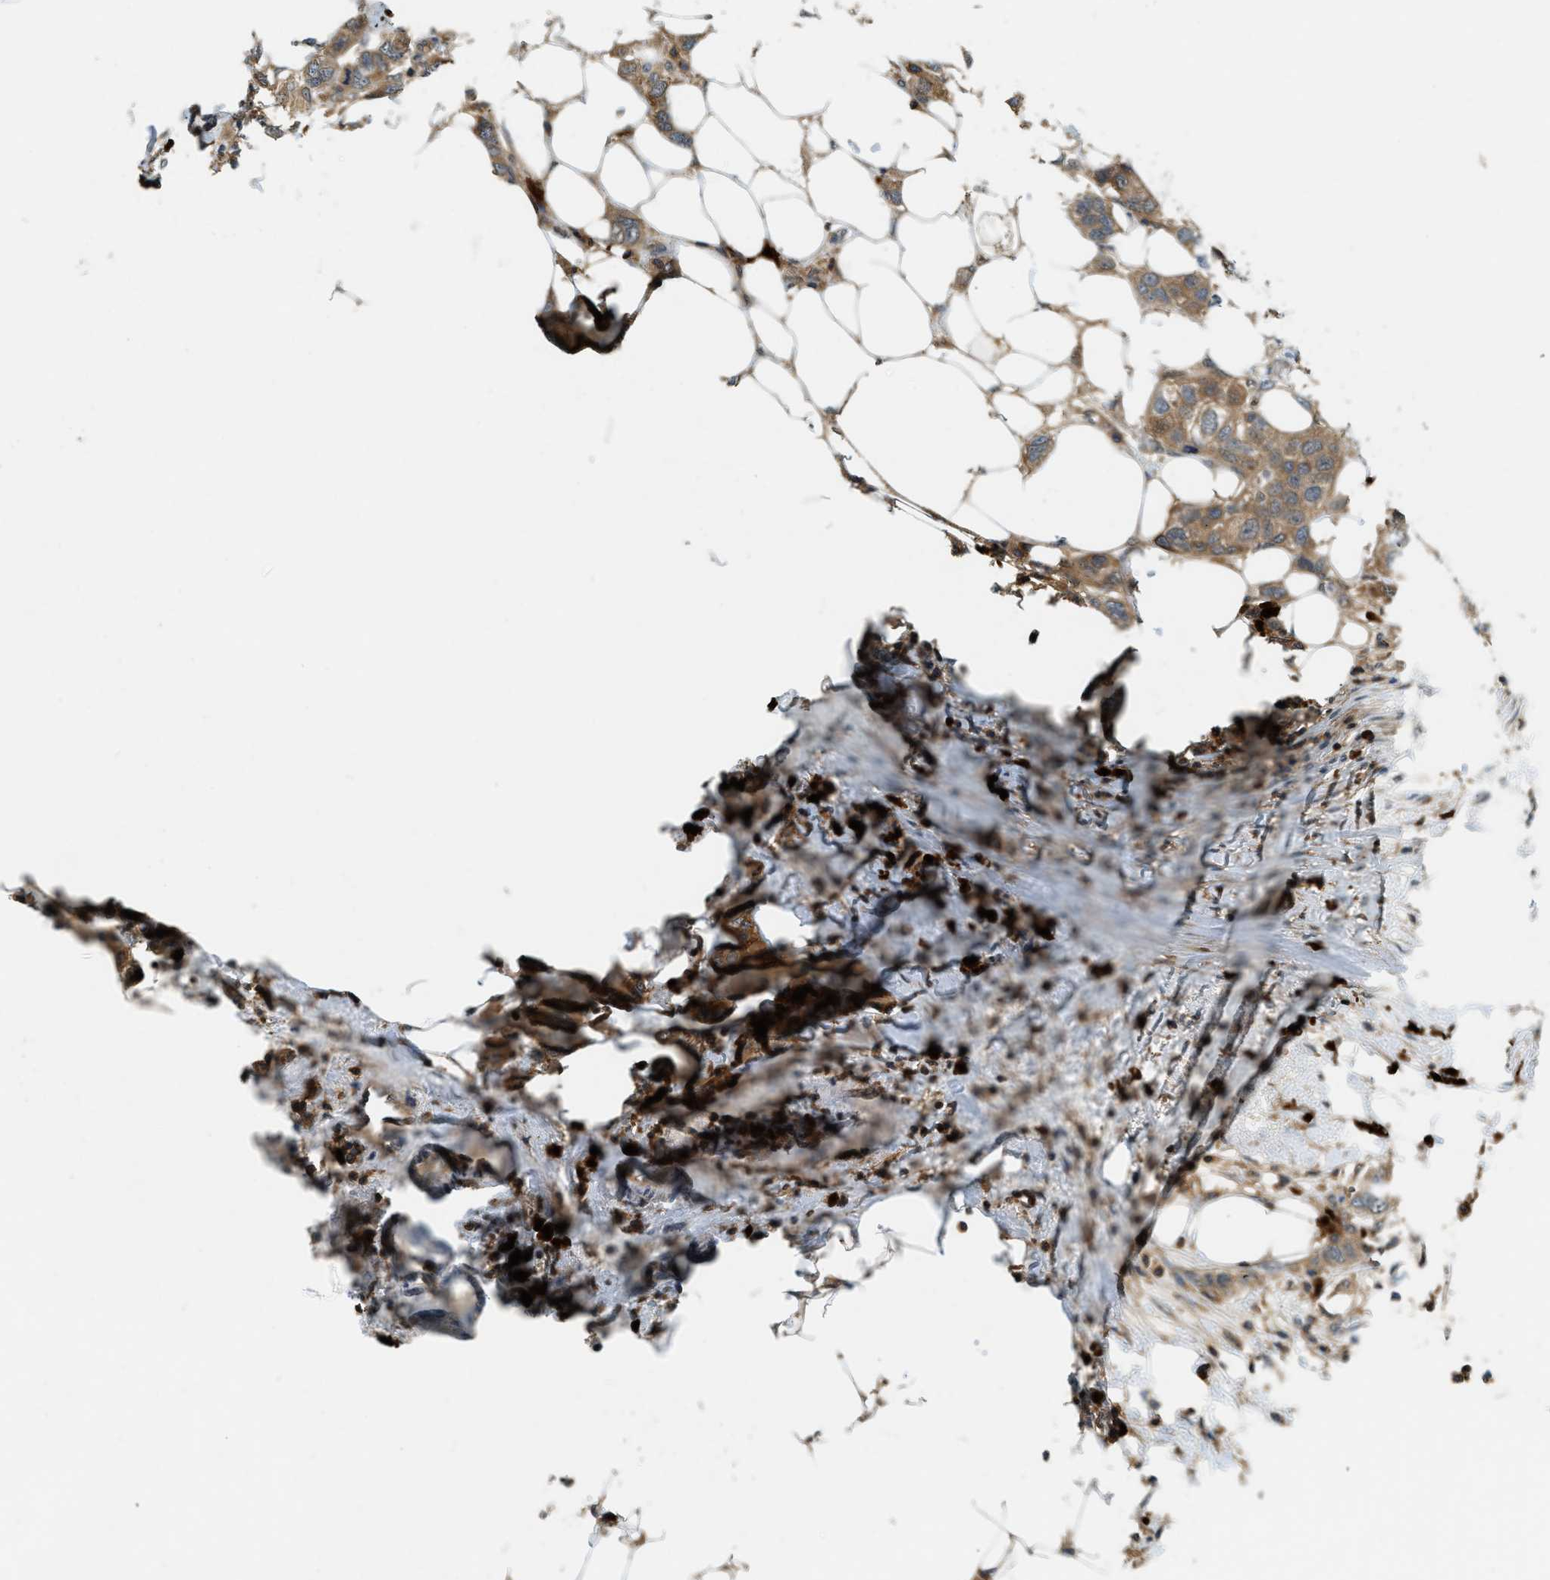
{"staining": {"intensity": "moderate", "quantity": ">75%", "location": "cytoplasmic/membranous"}, "tissue": "breast cancer", "cell_type": "Tumor cells", "image_type": "cancer", "snomed": [{"axis": "morphology", "description": "Duct carcinoma"}, {"axis": "topography", "description": "Breast"}], "caption": "Intraductal carcinoma (breast) stained with a protein marker demonstrates moderate staining in tumor cells.", "gene": "GMPPB", "patient": {"sex": "female", "age": 50}}